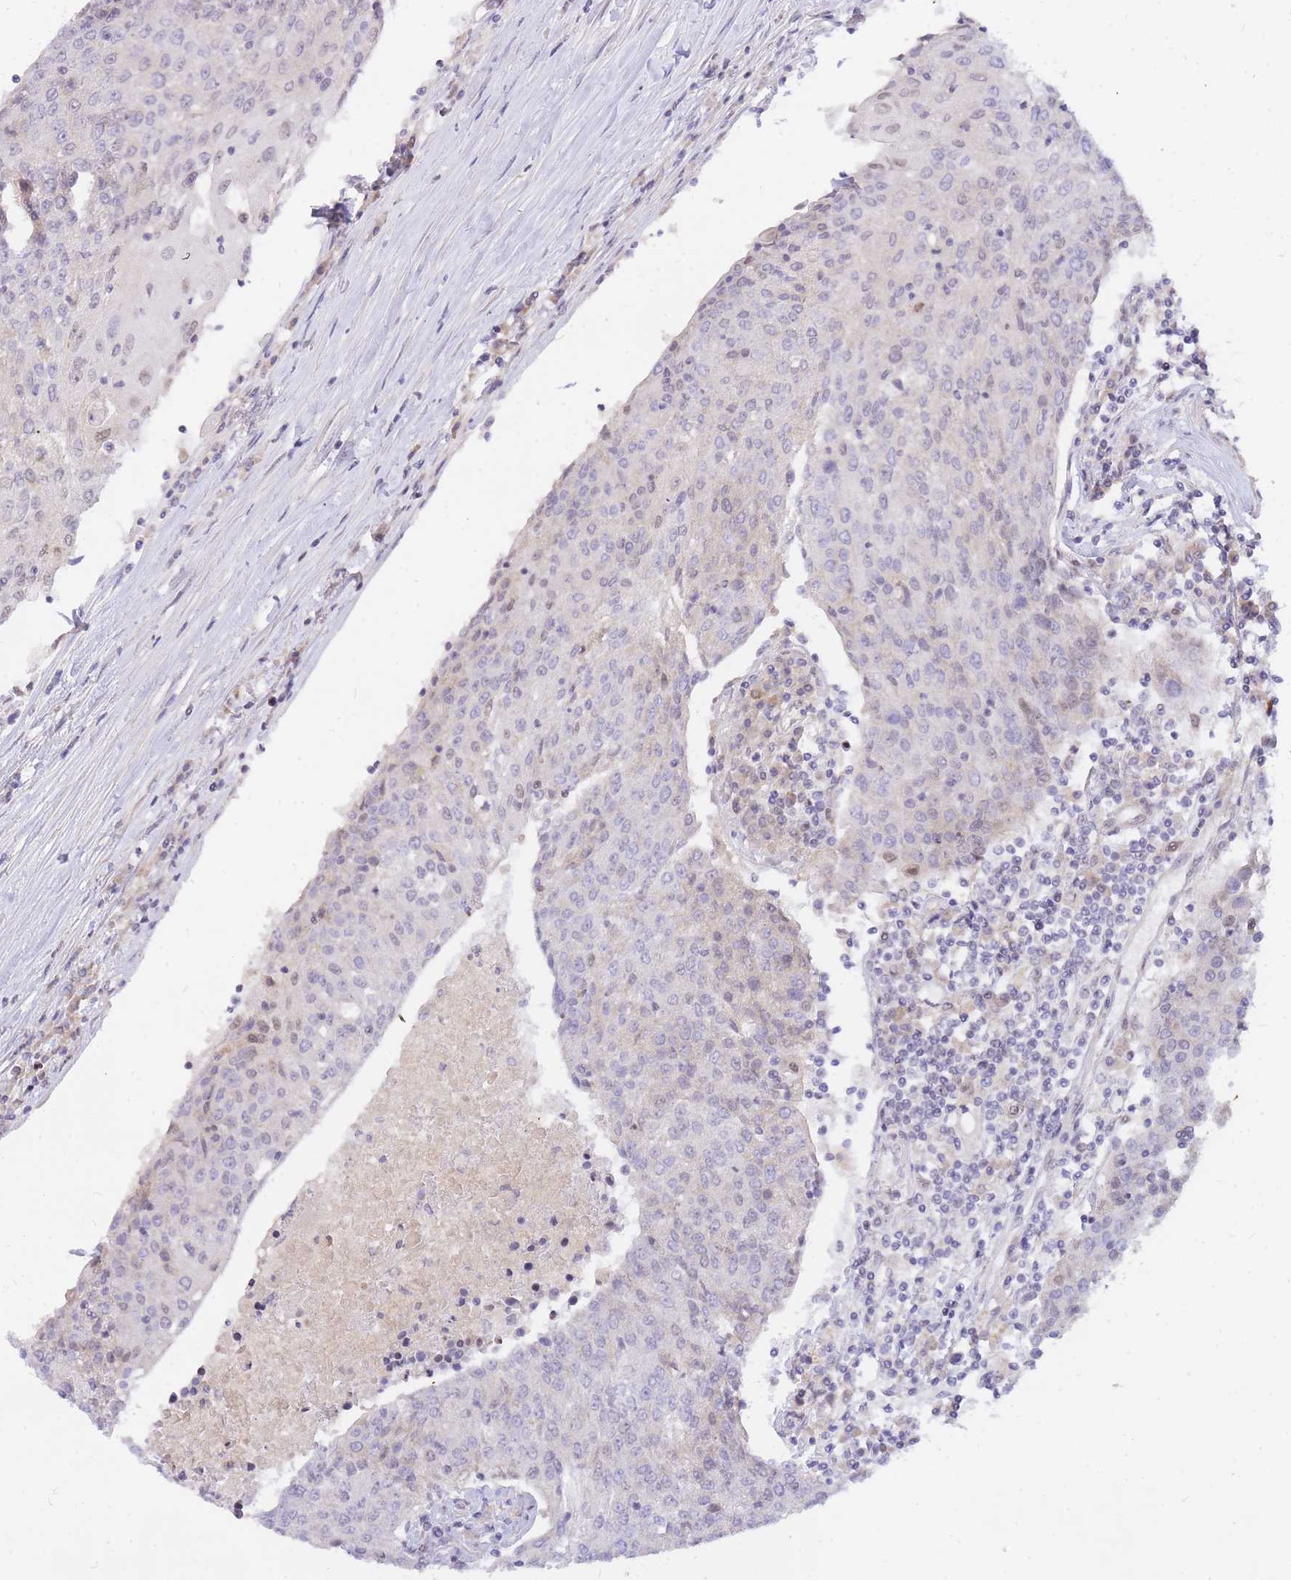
{"staining": {"intensity": "weak", "quantity": "<25%", "location": "nuclear"}, "tissue": "urothelial cancer", "cell_type": "Tumor cells", "image_type": "cancer", "snomed": [{"axis": "morphology", "description": "Urothelial carcinoma, High grade"}, {"axis": "topography", "description": "Urinary bladder"}], "caption": "Tumor cells are negative for protein expression in human urothelial cancer.", "gene": "TLE2", "patient": {"sex": "female", "age": 85}}